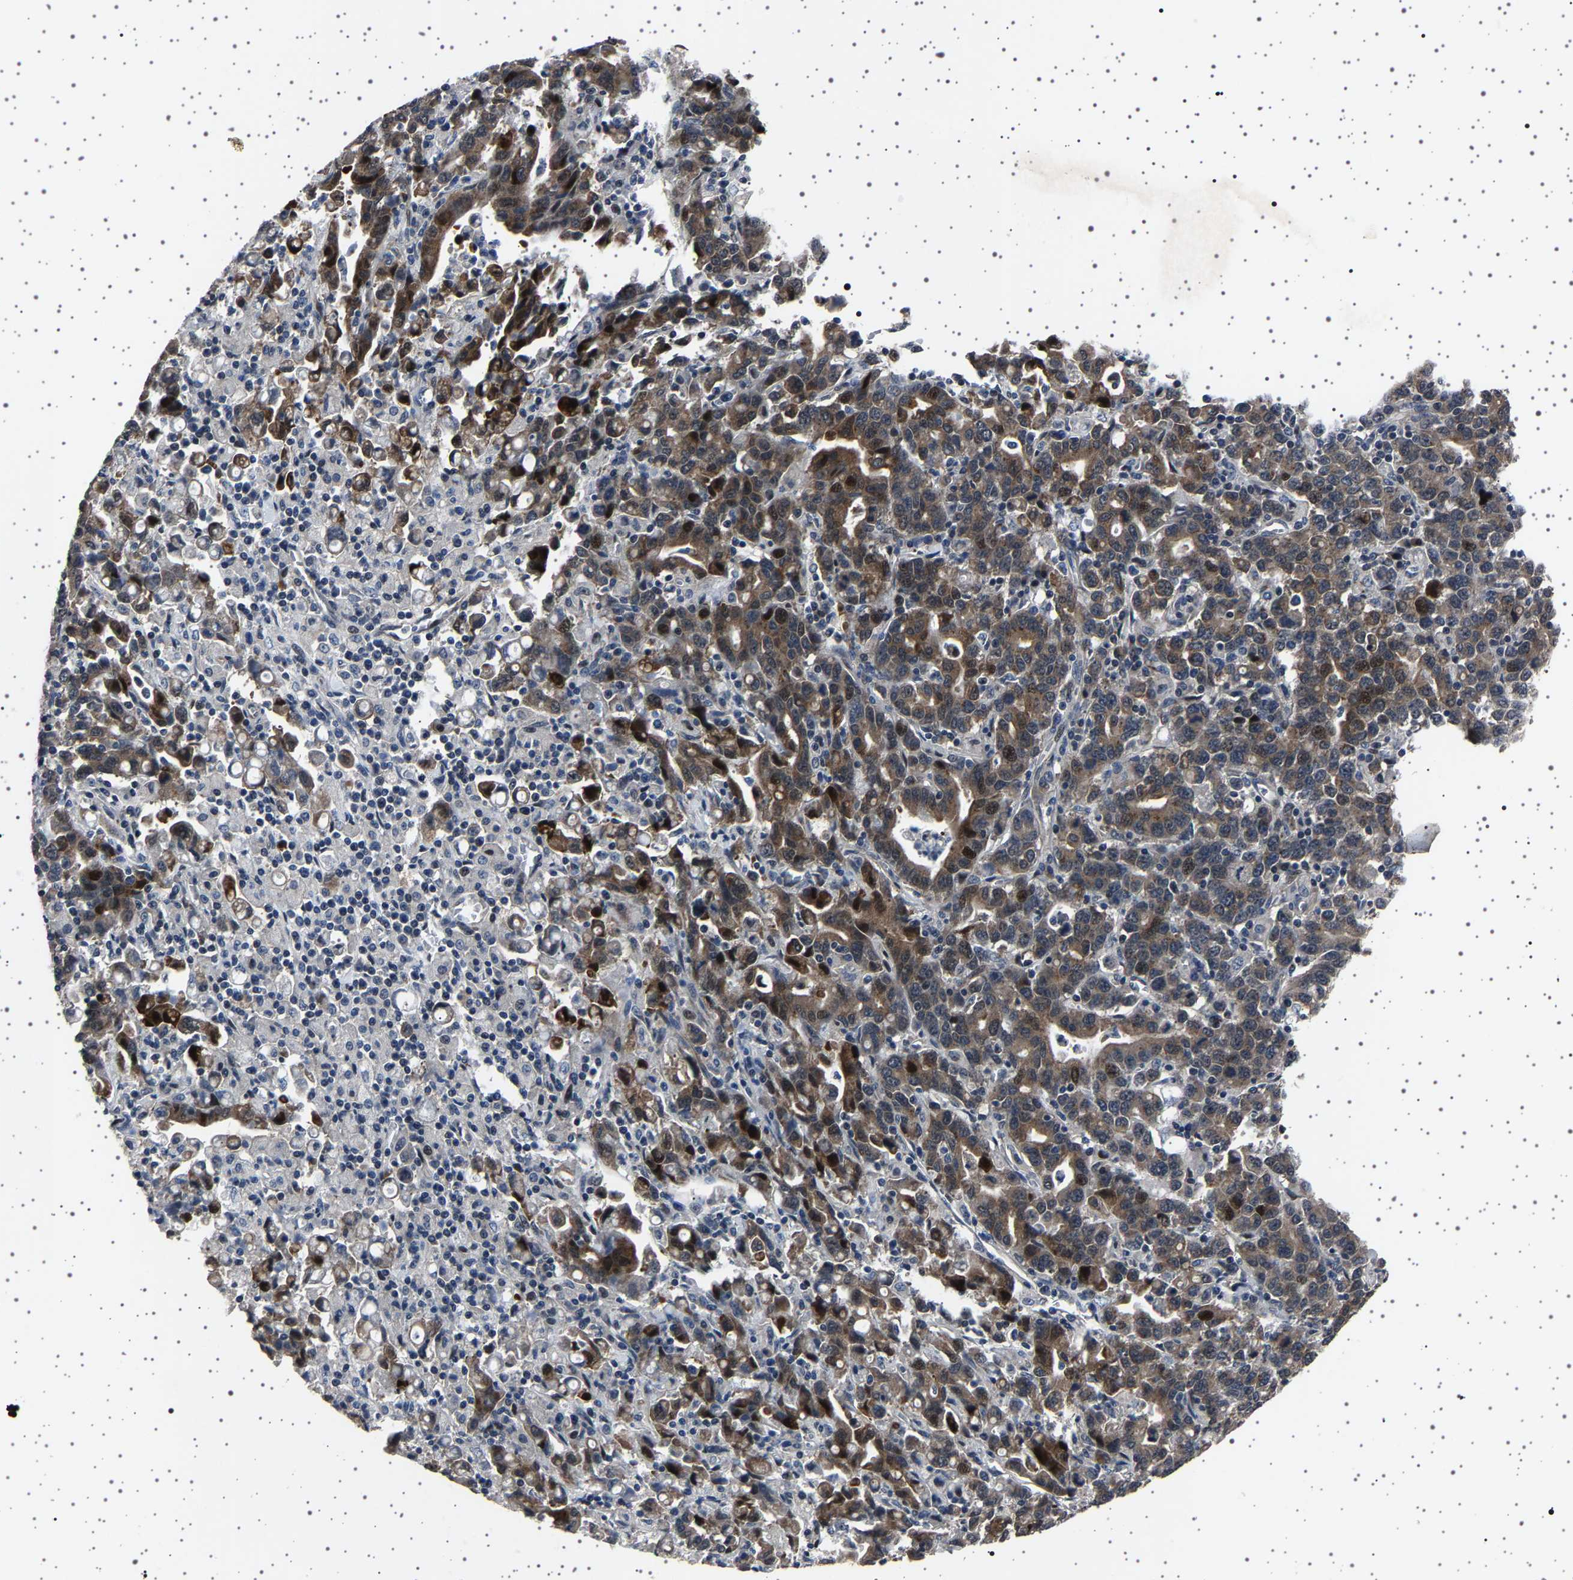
{"staining": {"intensity": "moderate", "quantity": ">75%", "location": "cytoplasmic/membranous"}, "tissue": "stomach cancer", "cell_type": "Tumor cells", "image_type": "cancer", "snomed": [{"axis": "morphology", "description": "Adenocarcinoma, NOS"}, {"axis": "topography", "description": "Stomach, upper"}], "caption": "Stomach cancer (adenocarcinoma) stained for a protein reveals moderate cytoplasmic/membranous positivity in tumor cells.", "gene": "NCKAP1", "patient": {"sex": "male", "age": 69}}